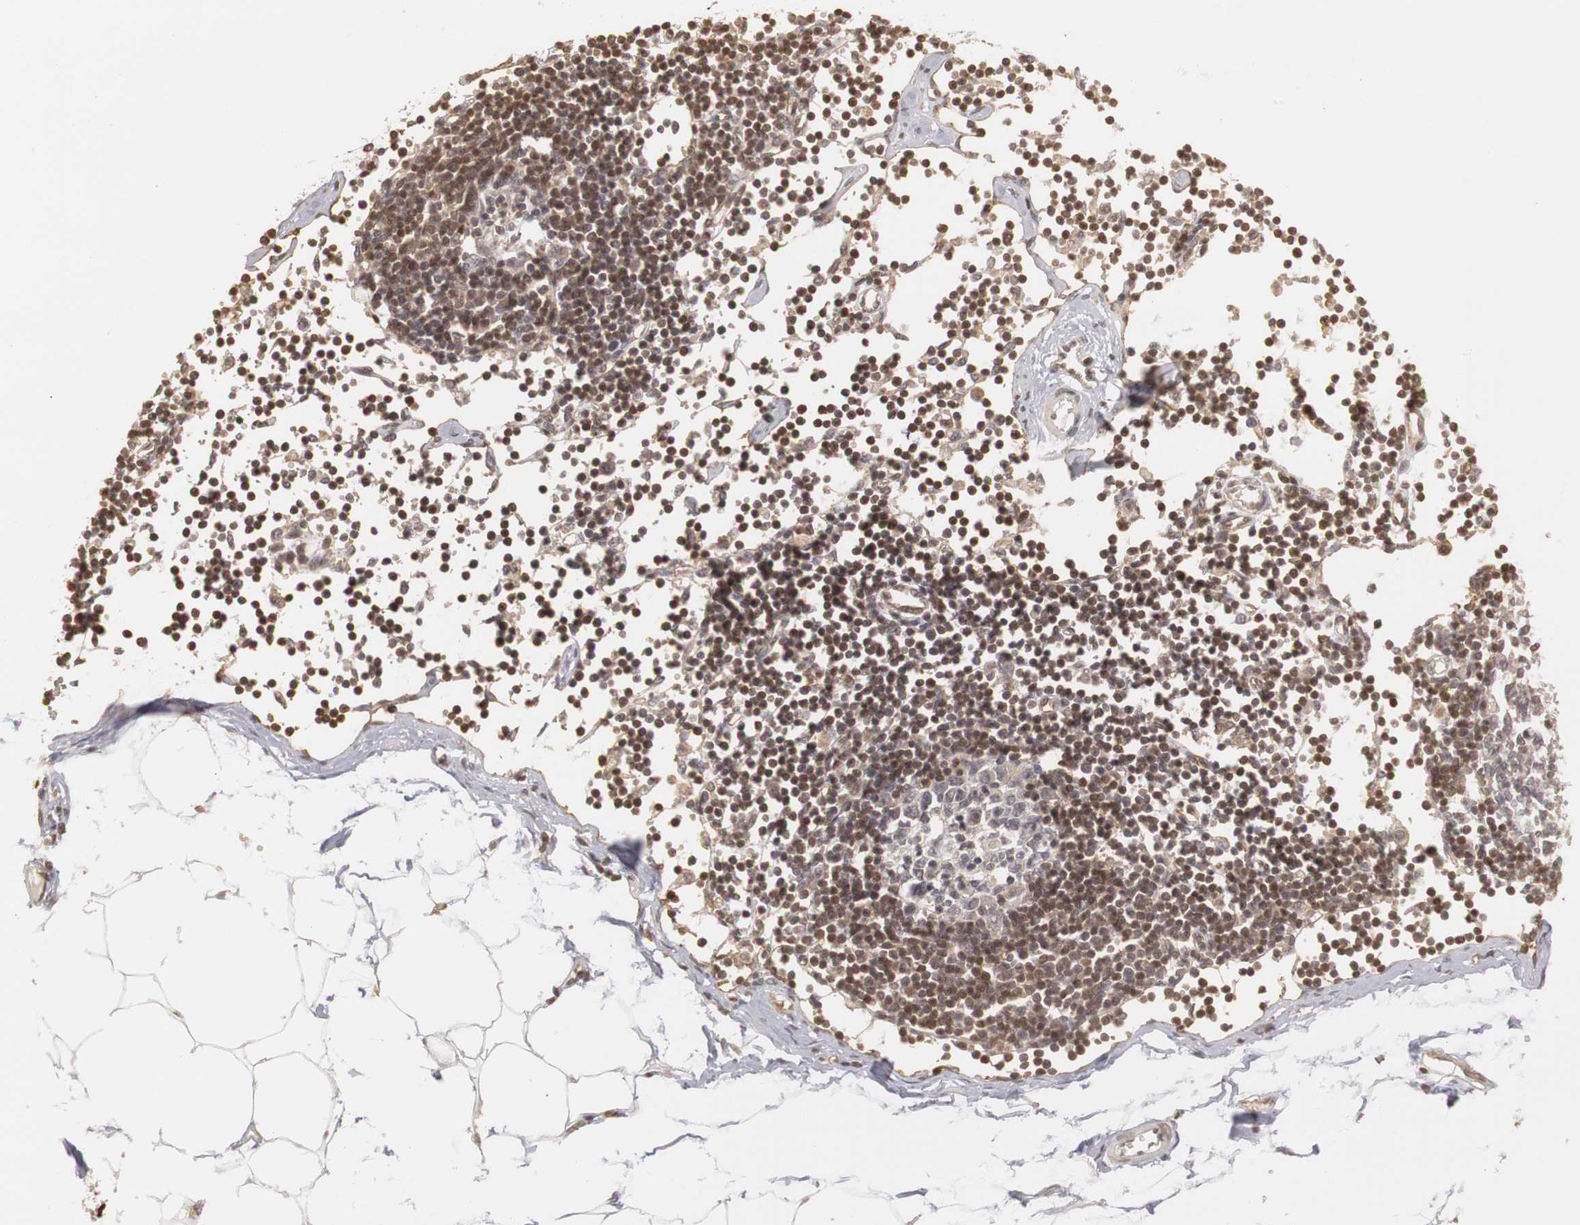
{"staining": {"intensity": "moderate", "quantity": ">75%", "location": "nuclear"}, "tissue": "adipose tissue", "cell_type": "Adipocytes", "image_type": "normal", "snomed": [{"axis": "morphology", "description": "Normal tissue, NOS"}, {"axis": "morphology", "description": "Adenocarcinoma, NOS"}, {"axis": "topography", "description": "Colon"}, {"axis": "topography", "description": "Peripheral nerve tissue"}], "caption": "The histopathology image shows immunohistochemical staining of normal adipose tissue. There is moderate nuclear expression is appreciated in about >75% of adipocytes.", "gene": "PLEKHA1", "patient": {"sex": "male", "age": 14}}